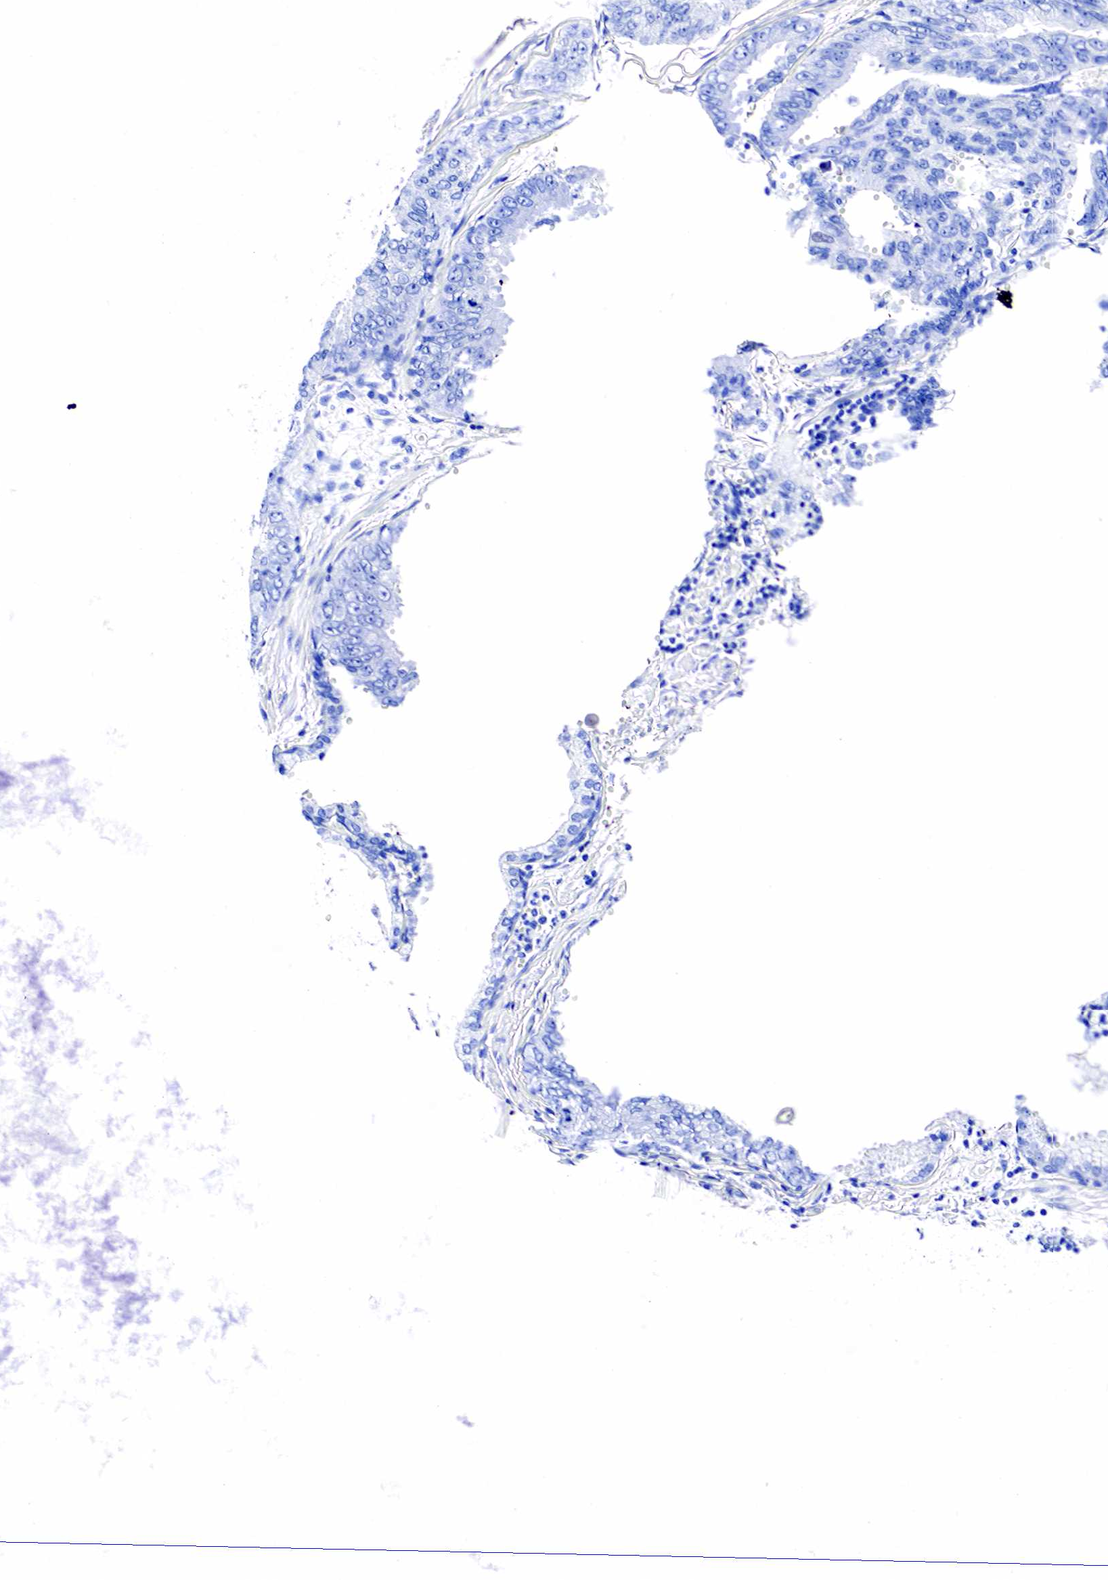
{"staining": {"intensity": "negative", "quantity": "none", "location": "none"}, "tissue": "prostate cancer", "cell_type": "Tumor cells", "image_type": "cancer", "snomed": [{"axis": "morphology", "description": "Adenocarcinoma, High grade"}, {"axis": "topography", "description": "Prostate"}], "caption": "There is no significant expression in tumor cells of adenocarcinoma (high-grade) (prostate).", "gene": "GAST", "patient": {"sex": "male", "age": 56}}